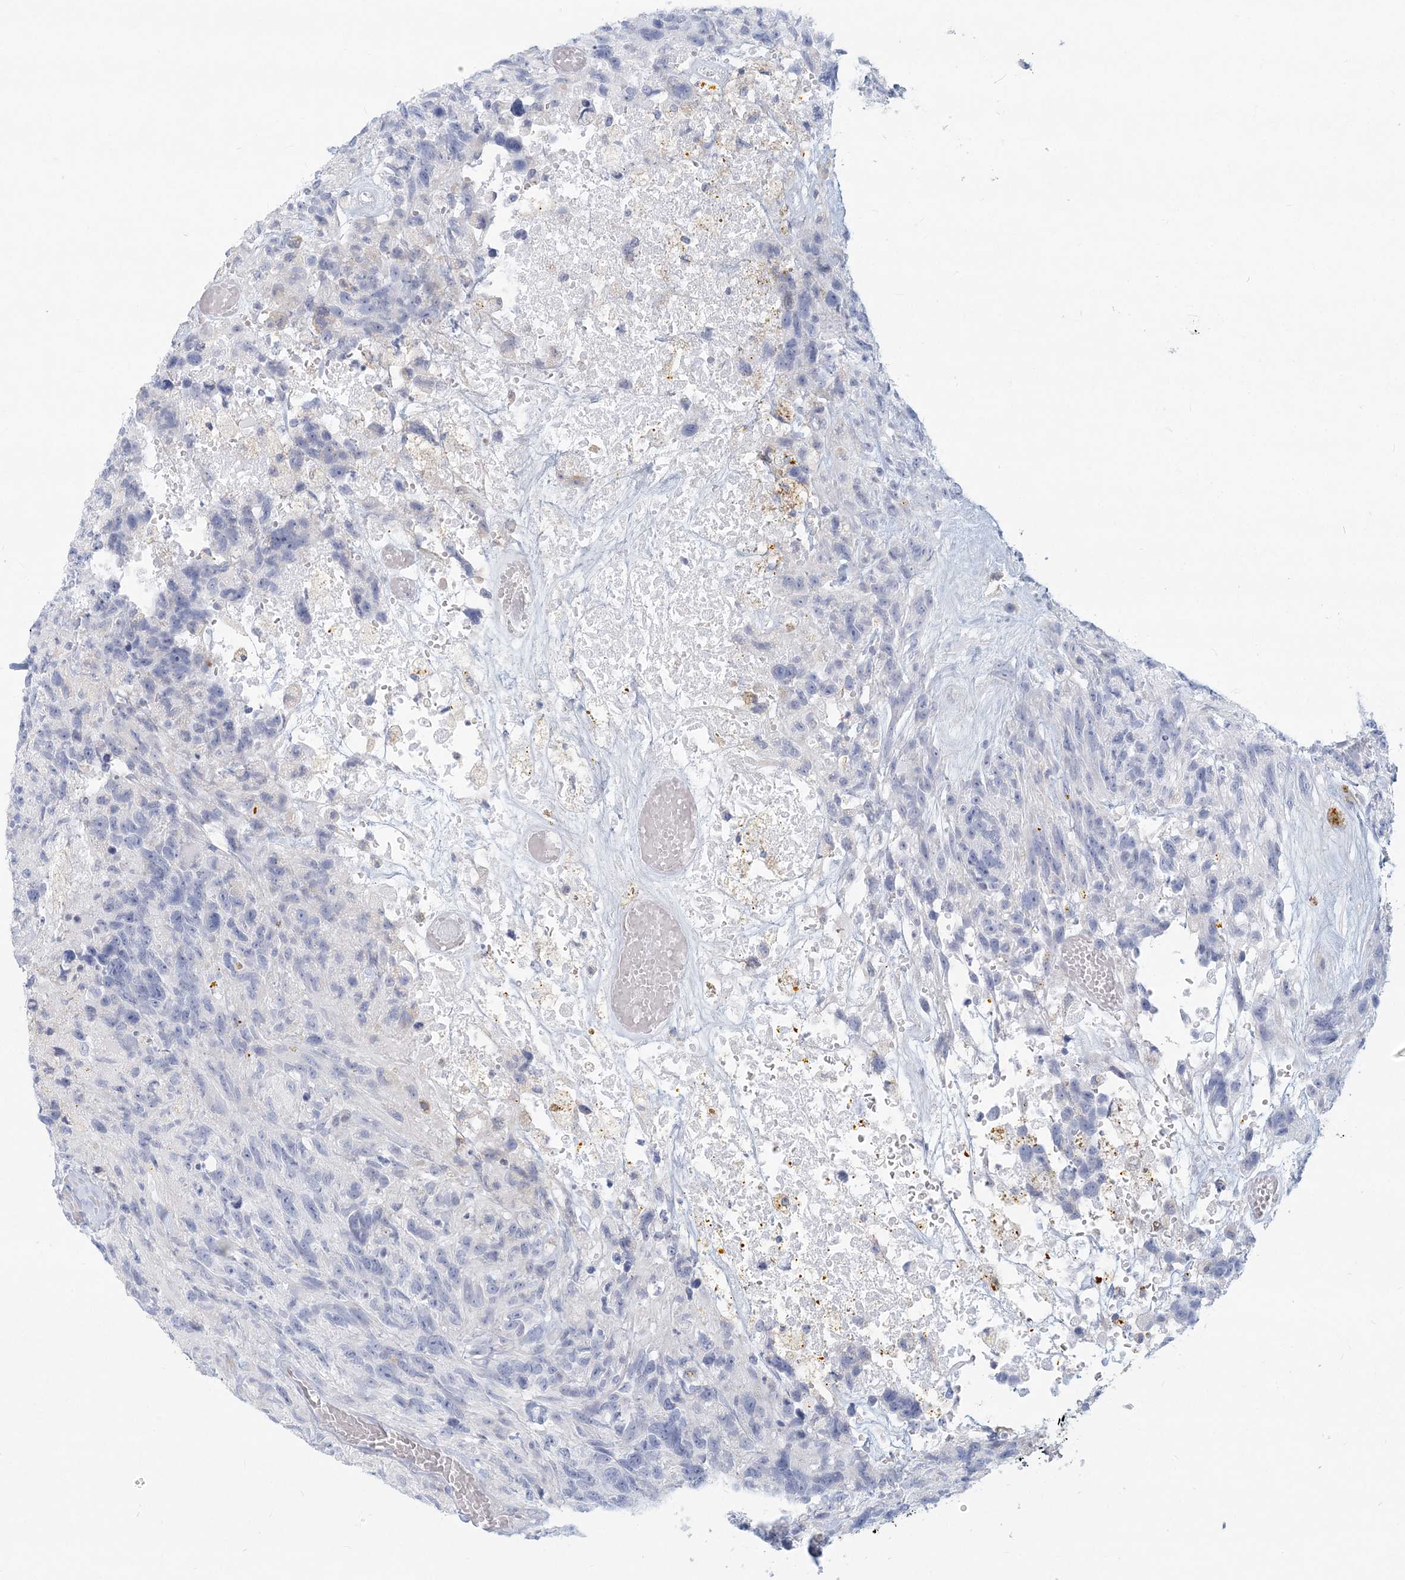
{"staining": {"intensity": "negative", "quantity": "none", "location": "none"}, "tissue": "glioma", "cell_type": "Tumor cells", "image_type": "cancer", "snomed": [{"axis": "morphology", "description": "Glioma, malignant, High grade"}, {"axis": "topography", "description": "Brain"}], "caption": "A high-resolution micrograph shows IHC staining of glioma, which reveals no significant positivity in tumor cells.", "gene": "CSN1S1", "patient": {"sex": "male", "age": 69}}